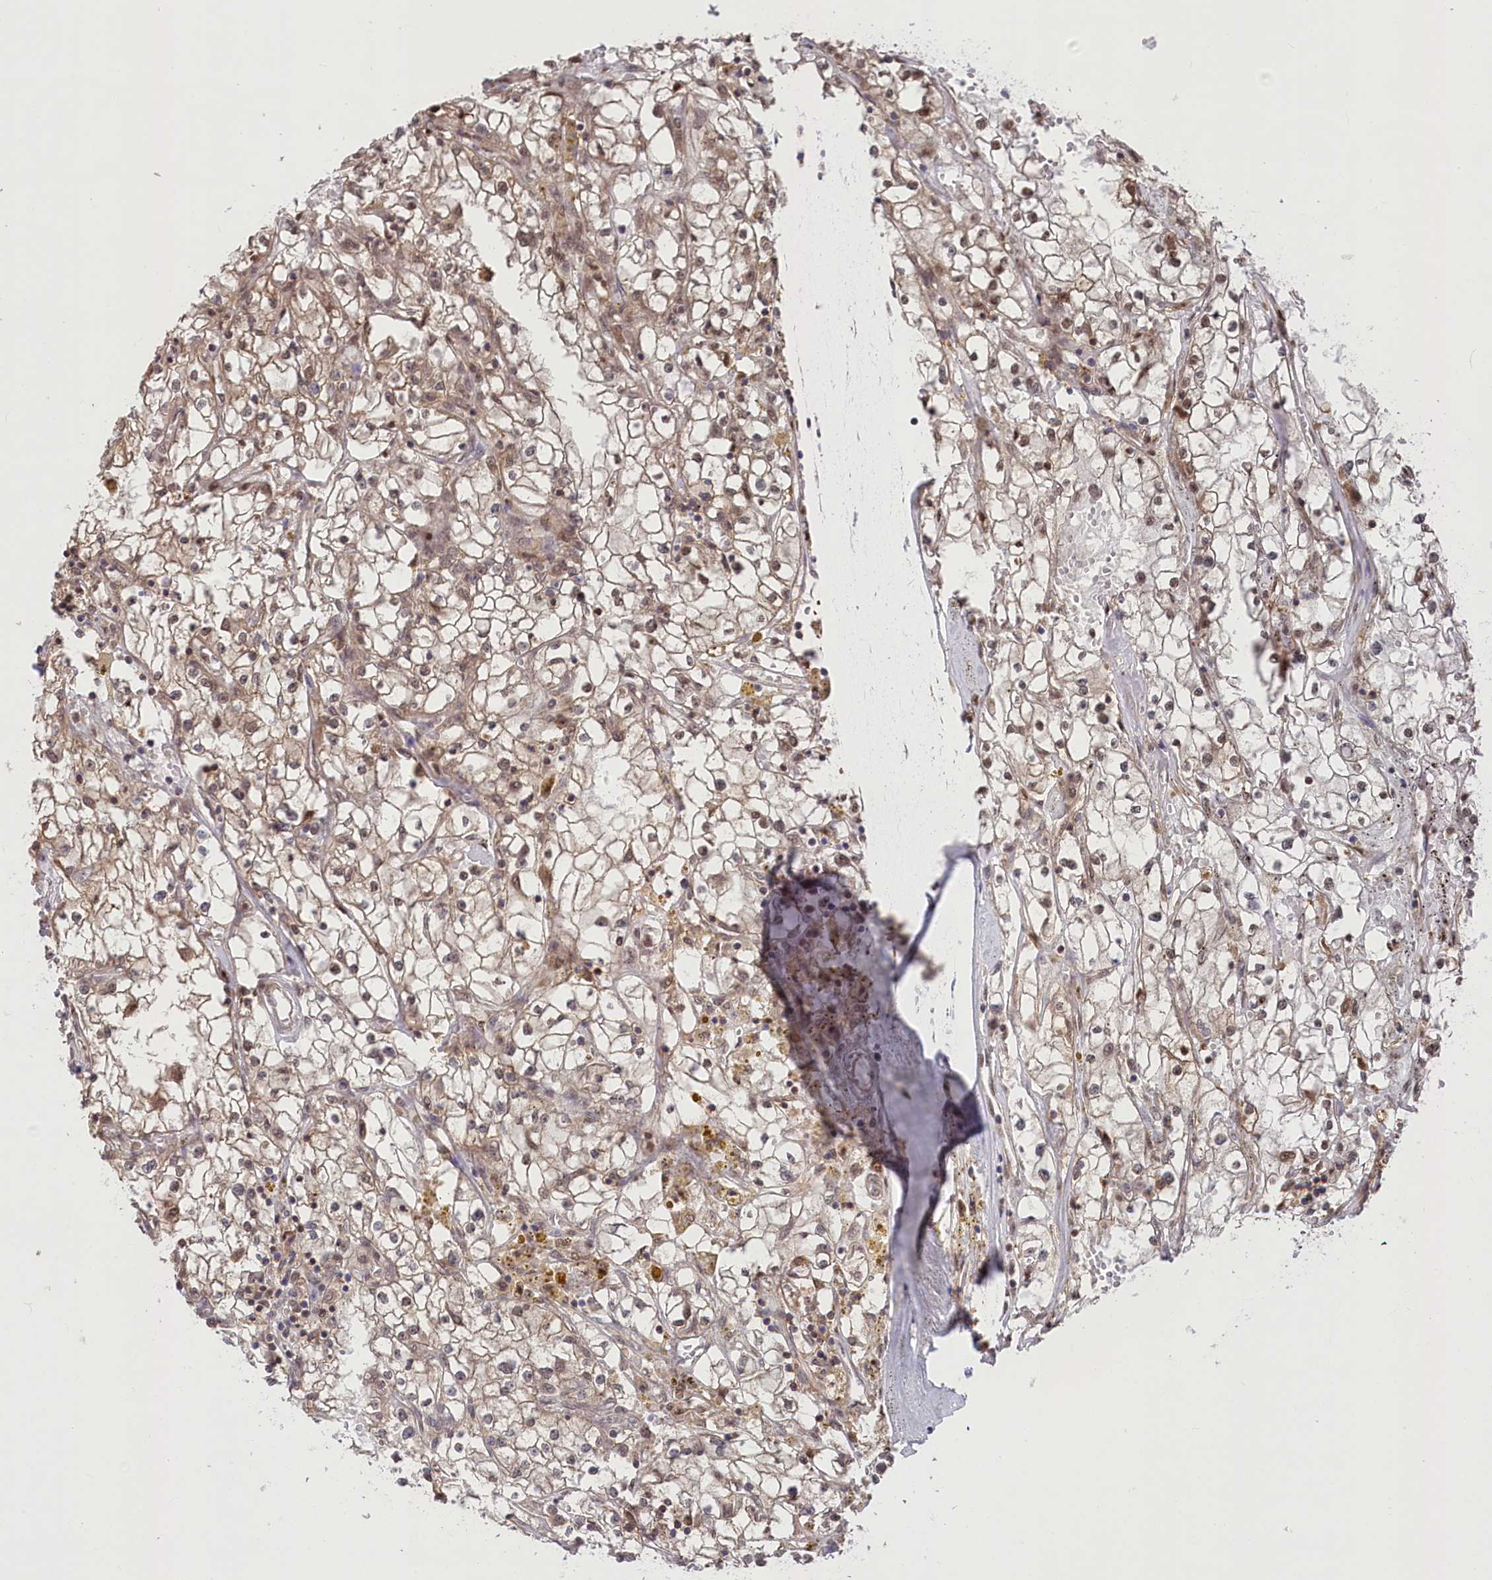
{"staining": {"intensity": "moderate", "quantity": "<25%", "location": "cytoplasmic/membranous,nuclear"}, "tissue": "renal cancer", "cell_type": "Tumor cells", "image_type": "cancer", "snomed": [{"axis": "morphology", "description": "Adenocarcinoma, NOS"}, {"axis": "topography", "description": "Kidney"}], "caption": "Brown immunohistochemical staining in human renal cancer displays moderate cytoplasmic/membranous and nuclear positivity in about <25% of tumor cells.", "gene": "PSMA1", "patient": {"sex": "male", "age": 56}}